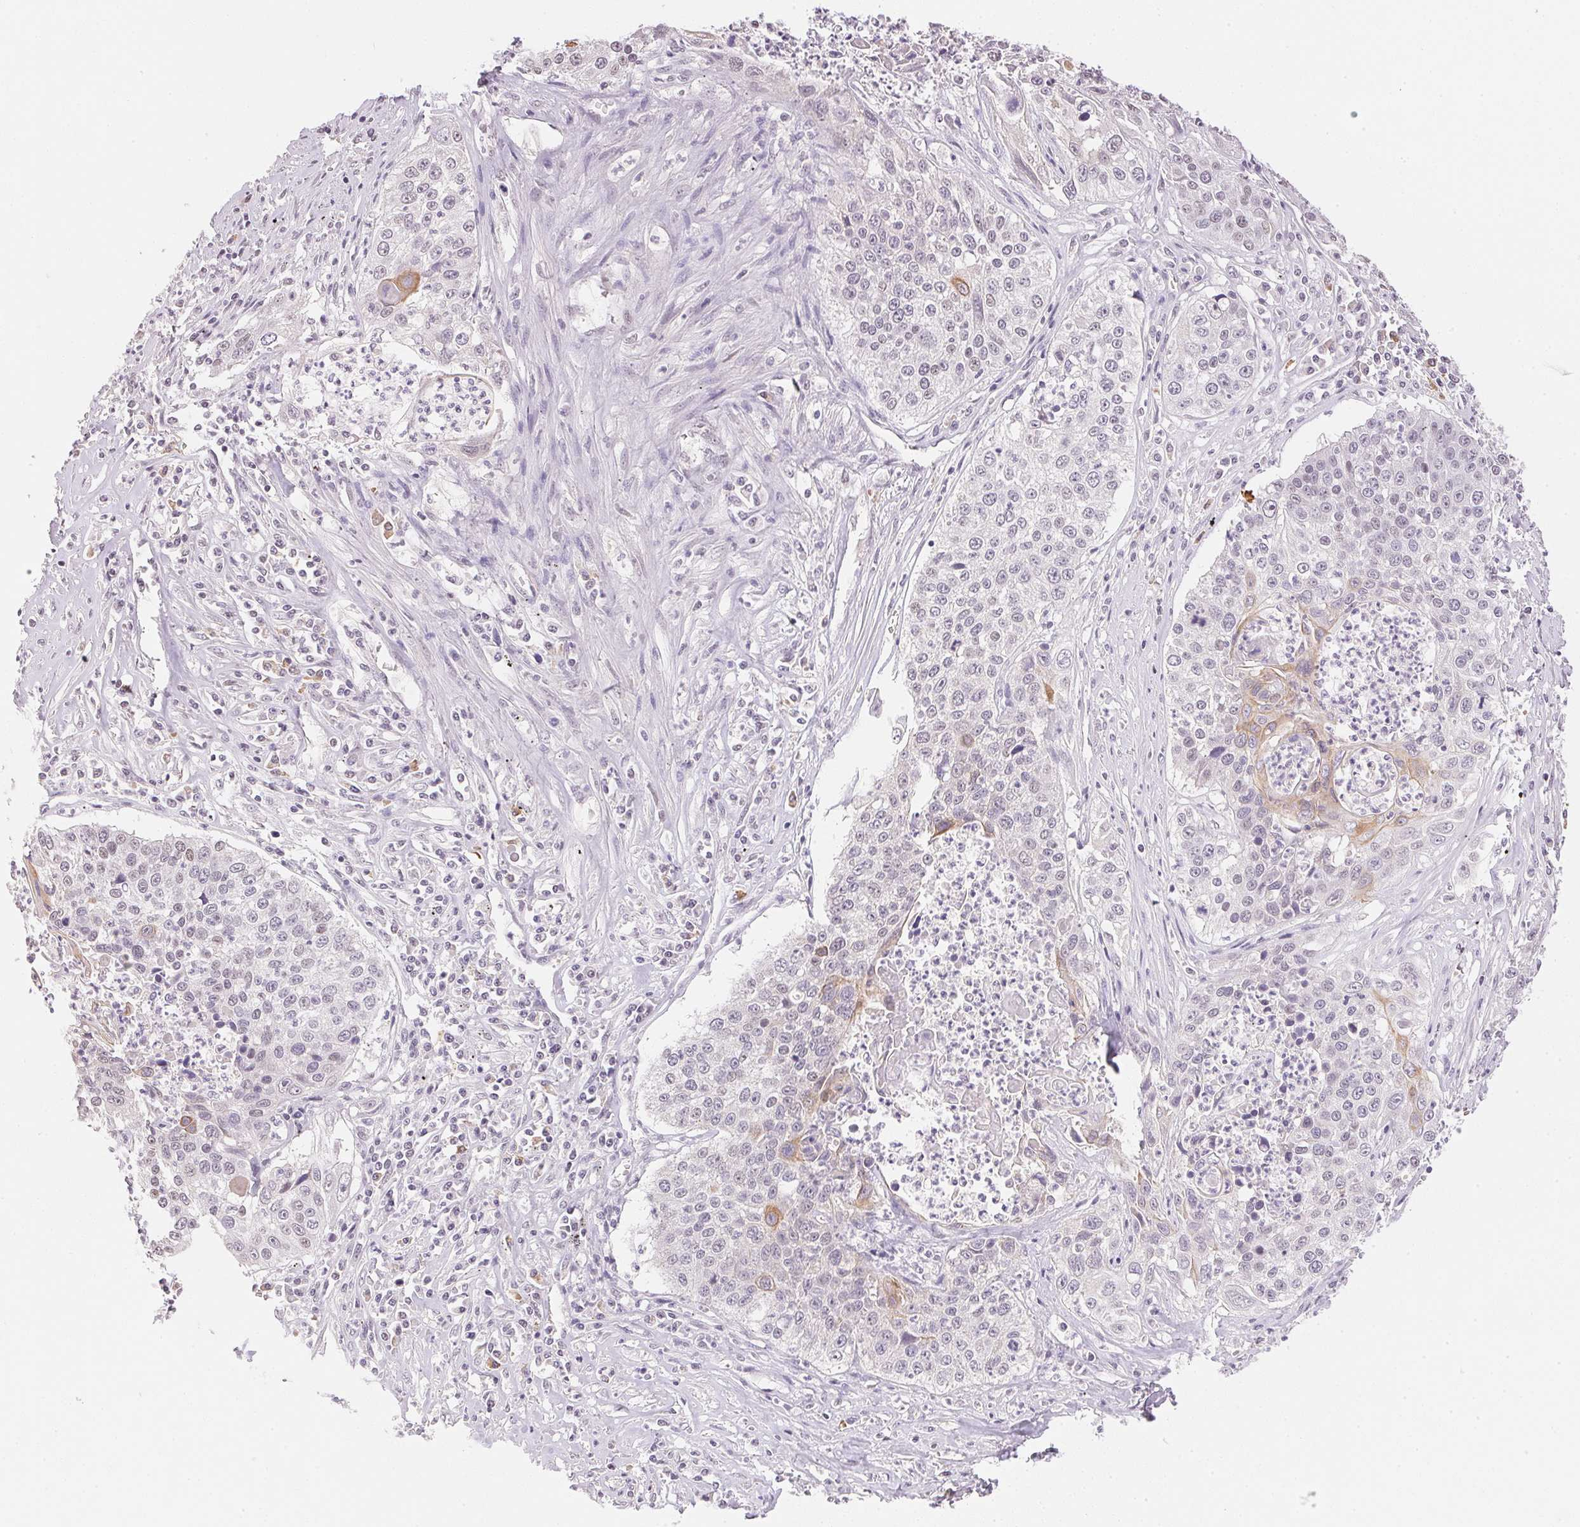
{"staining": {"intensity": "negative", "quantity": "none", "location": "none"}, "tissue": "lung cancer", "cell_type": "Tumor cells", "image_type": "cancer", "snomed": [{"axis": "morphology", "description": "Squamous cell carcinoma, NOS"}, {"axis": "morphology", "description": "Squamous cell carcinoma, metastatic, NOS"}, {"axis": "topography", "description": "Lung"}, {"axis": "topography", "description": "Pleura, NOS"}], "caption": "Tumor cells show no significant expression in lung cancer.", "gene": "FNDC4", "patient": {"sex": "male", "age": 72}}